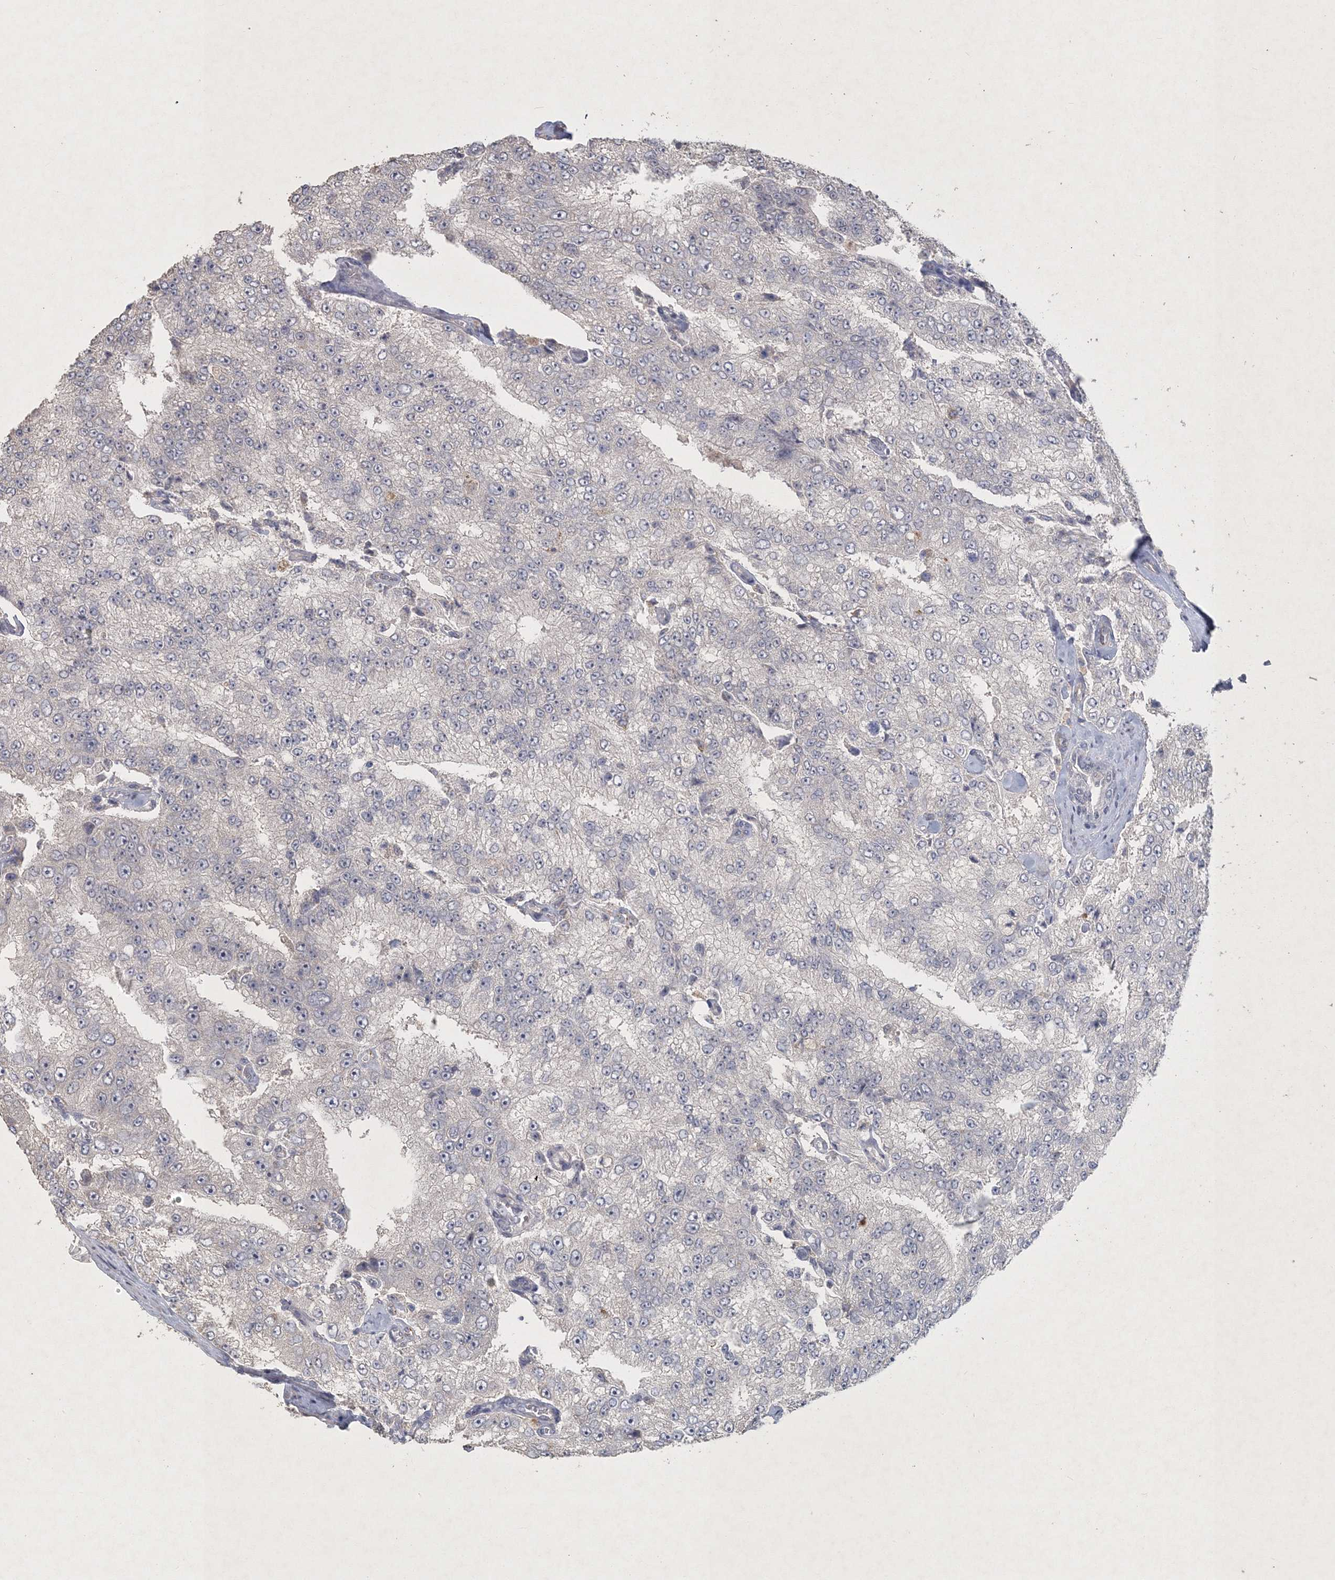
{"staining": {"intensity": "negative", "quantity": "none", "location": "none"}, "tissue": "prostate cancer", "cell_type": "Tumor cells", "image_type": "cancer", "snomed": [{"axis": "morphology", "description": "Adenocarcinoma, High grade"}, {"axis": "topography", "description": "Prostate"}], "caption": "This image is of prostate adenocarcinoma (high-grade) stained with IHC to label a protein in brown with the nuclei are counter-stained blue. There is no expression in tumor cells. Brightfield microscopy of IHC stained with DAB (brown) and hematoxylin (blue), captured at high magnification.", "gene": "UIMC1", "patient": {"sex": "male", "age": 58}}